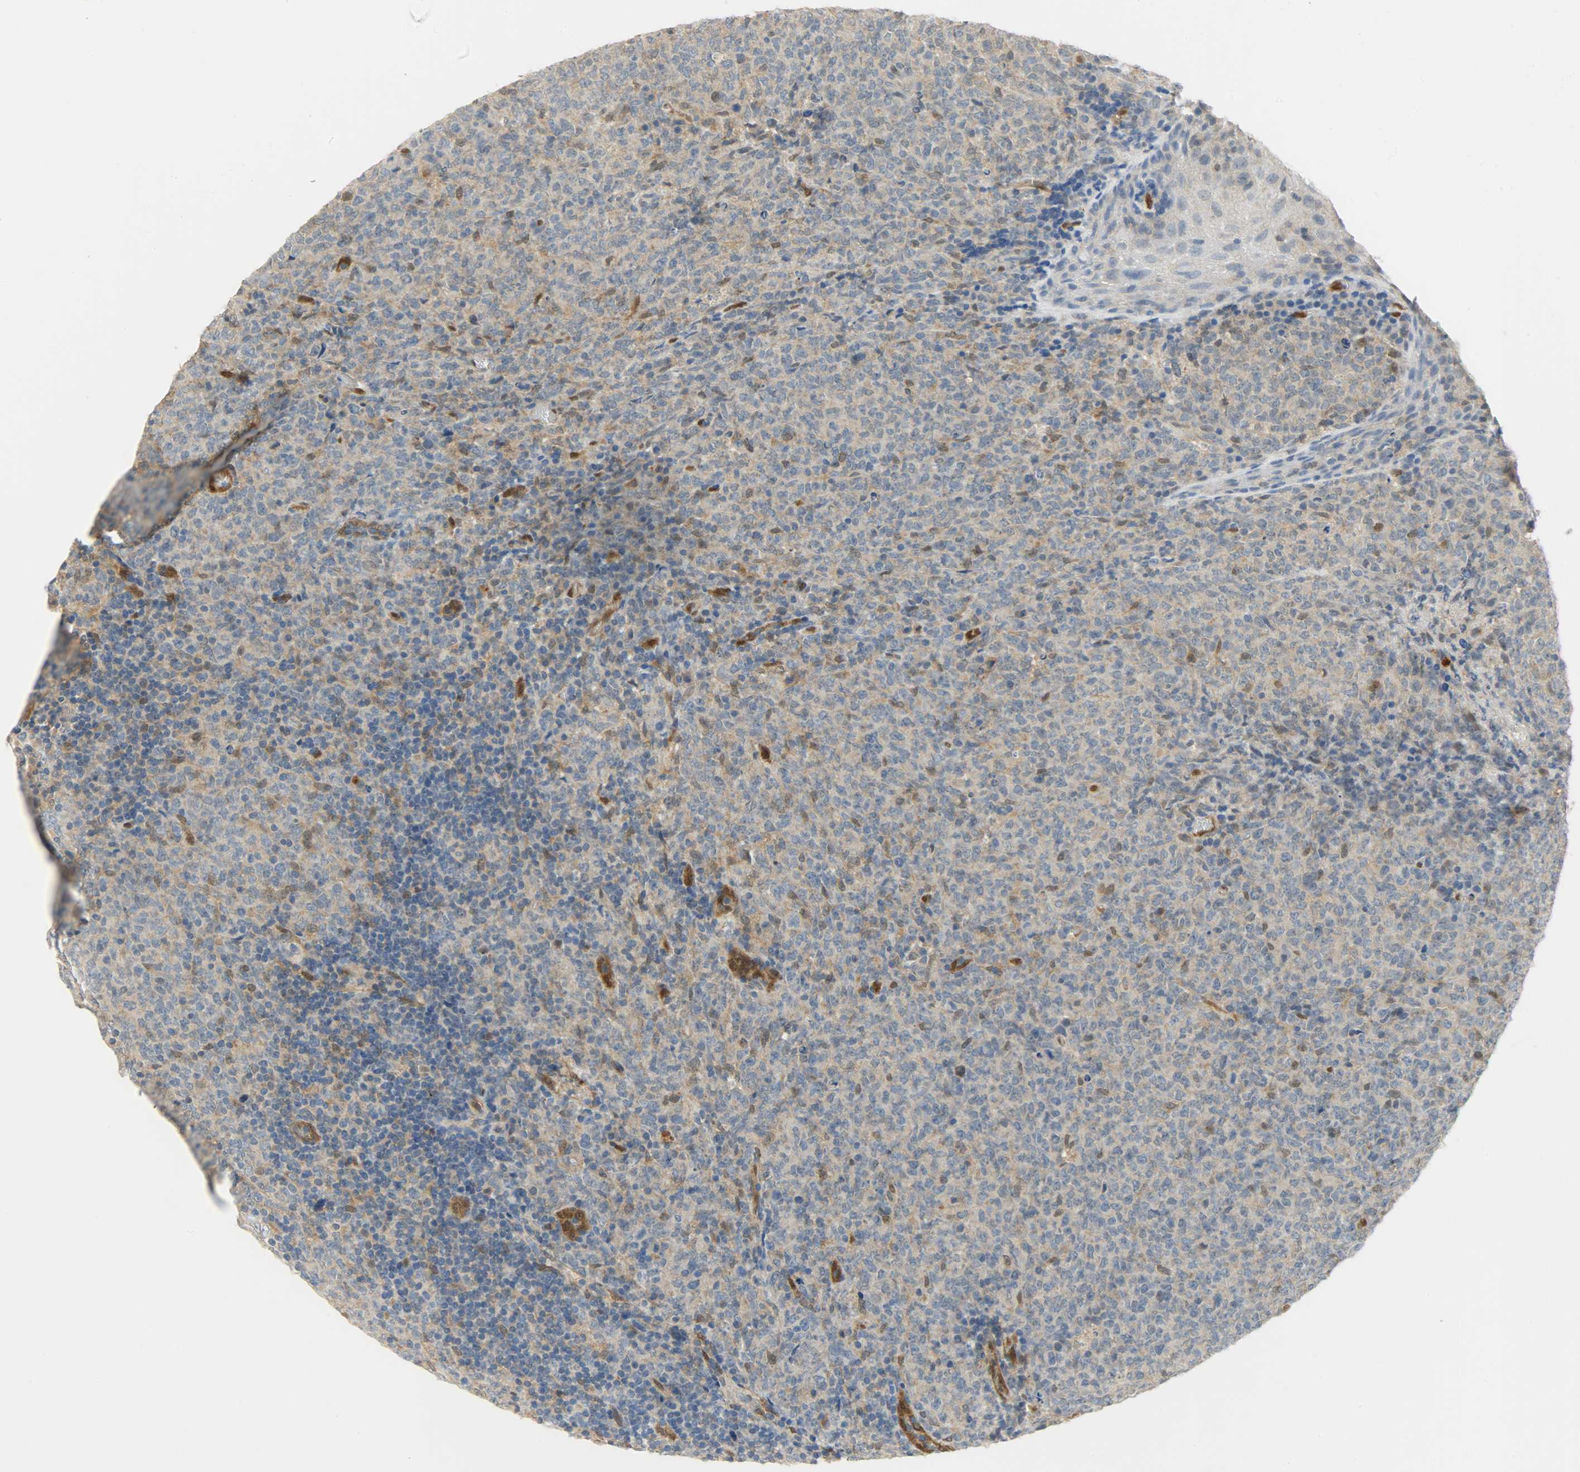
{"staining": {"intensity": "weak", "quantity": "25%-75%", "location": "cytoplasmic/membranous,nuclear"}, "tissue": "lymphoma", "cell_type": "Tumor cells", "image_type": "cancer", "snomed": [{"axis": "morphology", "description": "Malignant lymphoma, non-Hodgkin's type, High grade"}, {"axis": "topography", "description": "Tonsil"}], "caption": "The micrograph displays staining of high-grade malignant lymphoma, non-Hodgkin's type, revealing weak cytoplasmic/membranous and nuclear protein staining (brown color) within tumor cells.", "gene": "FKBP1A", "patient": {"sex": "female", "age": 36}}